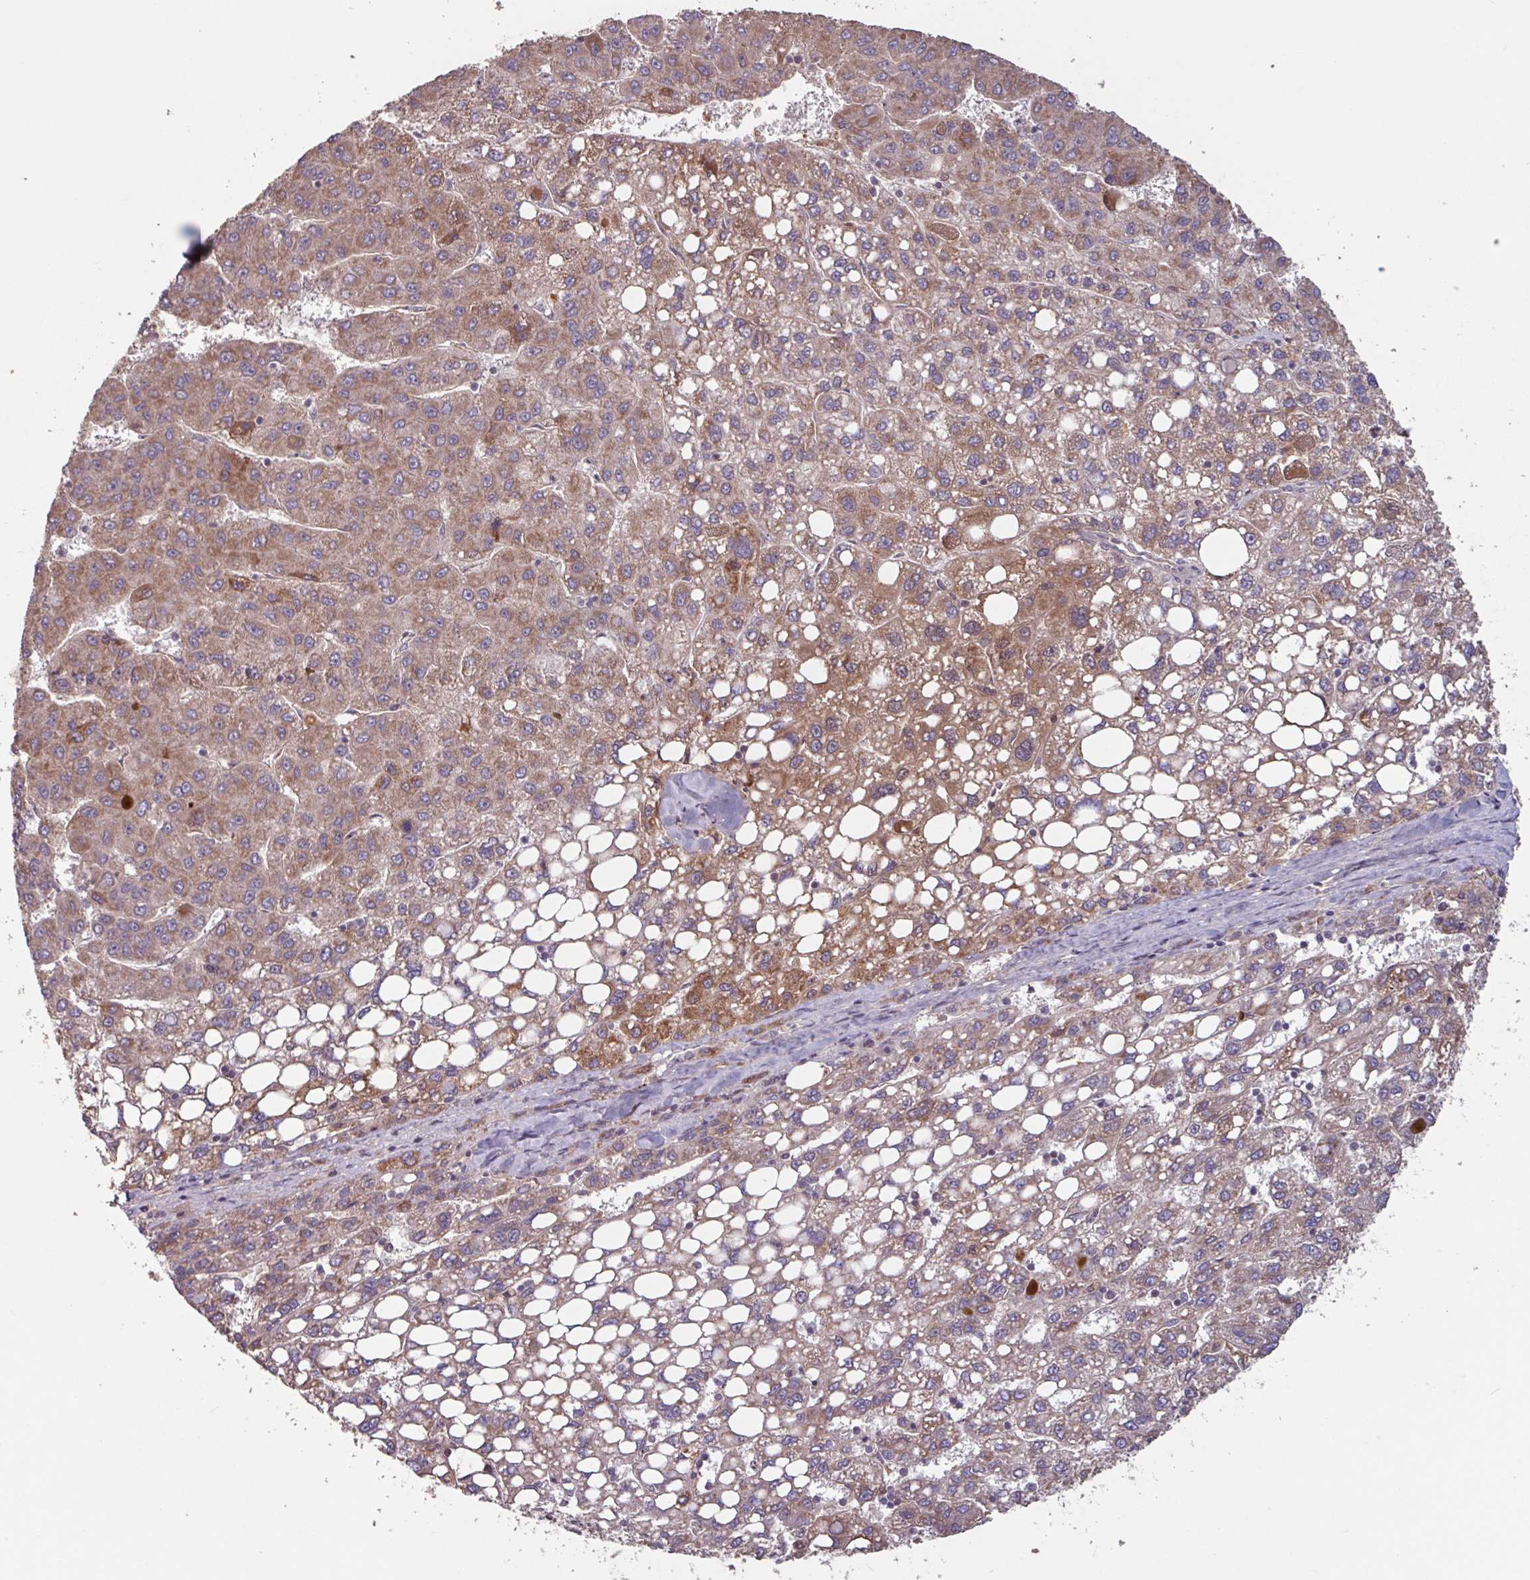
{"staining": {"intensity": "moderate", "quantity": ">75%", "location": "cytoplasmic/membranous"}, "tissue": "liver cancer", "cell_type": "Tumor cells", "image_type": "cancer", "snomed": [{"axis": "morphology", "description": "Carcinoma, Hepatocellular, NOS"}, {"axis": "topography", "description": "Liver"}], "caption": "Protein expression analysis of human hepatocellular carcinoma (liver) reveals moderate cytoplasmic/membranous expression in approximately >75% of tumor cells.", "gene": "TMEM88", "patient": {"sex": "female", "age": 82}}